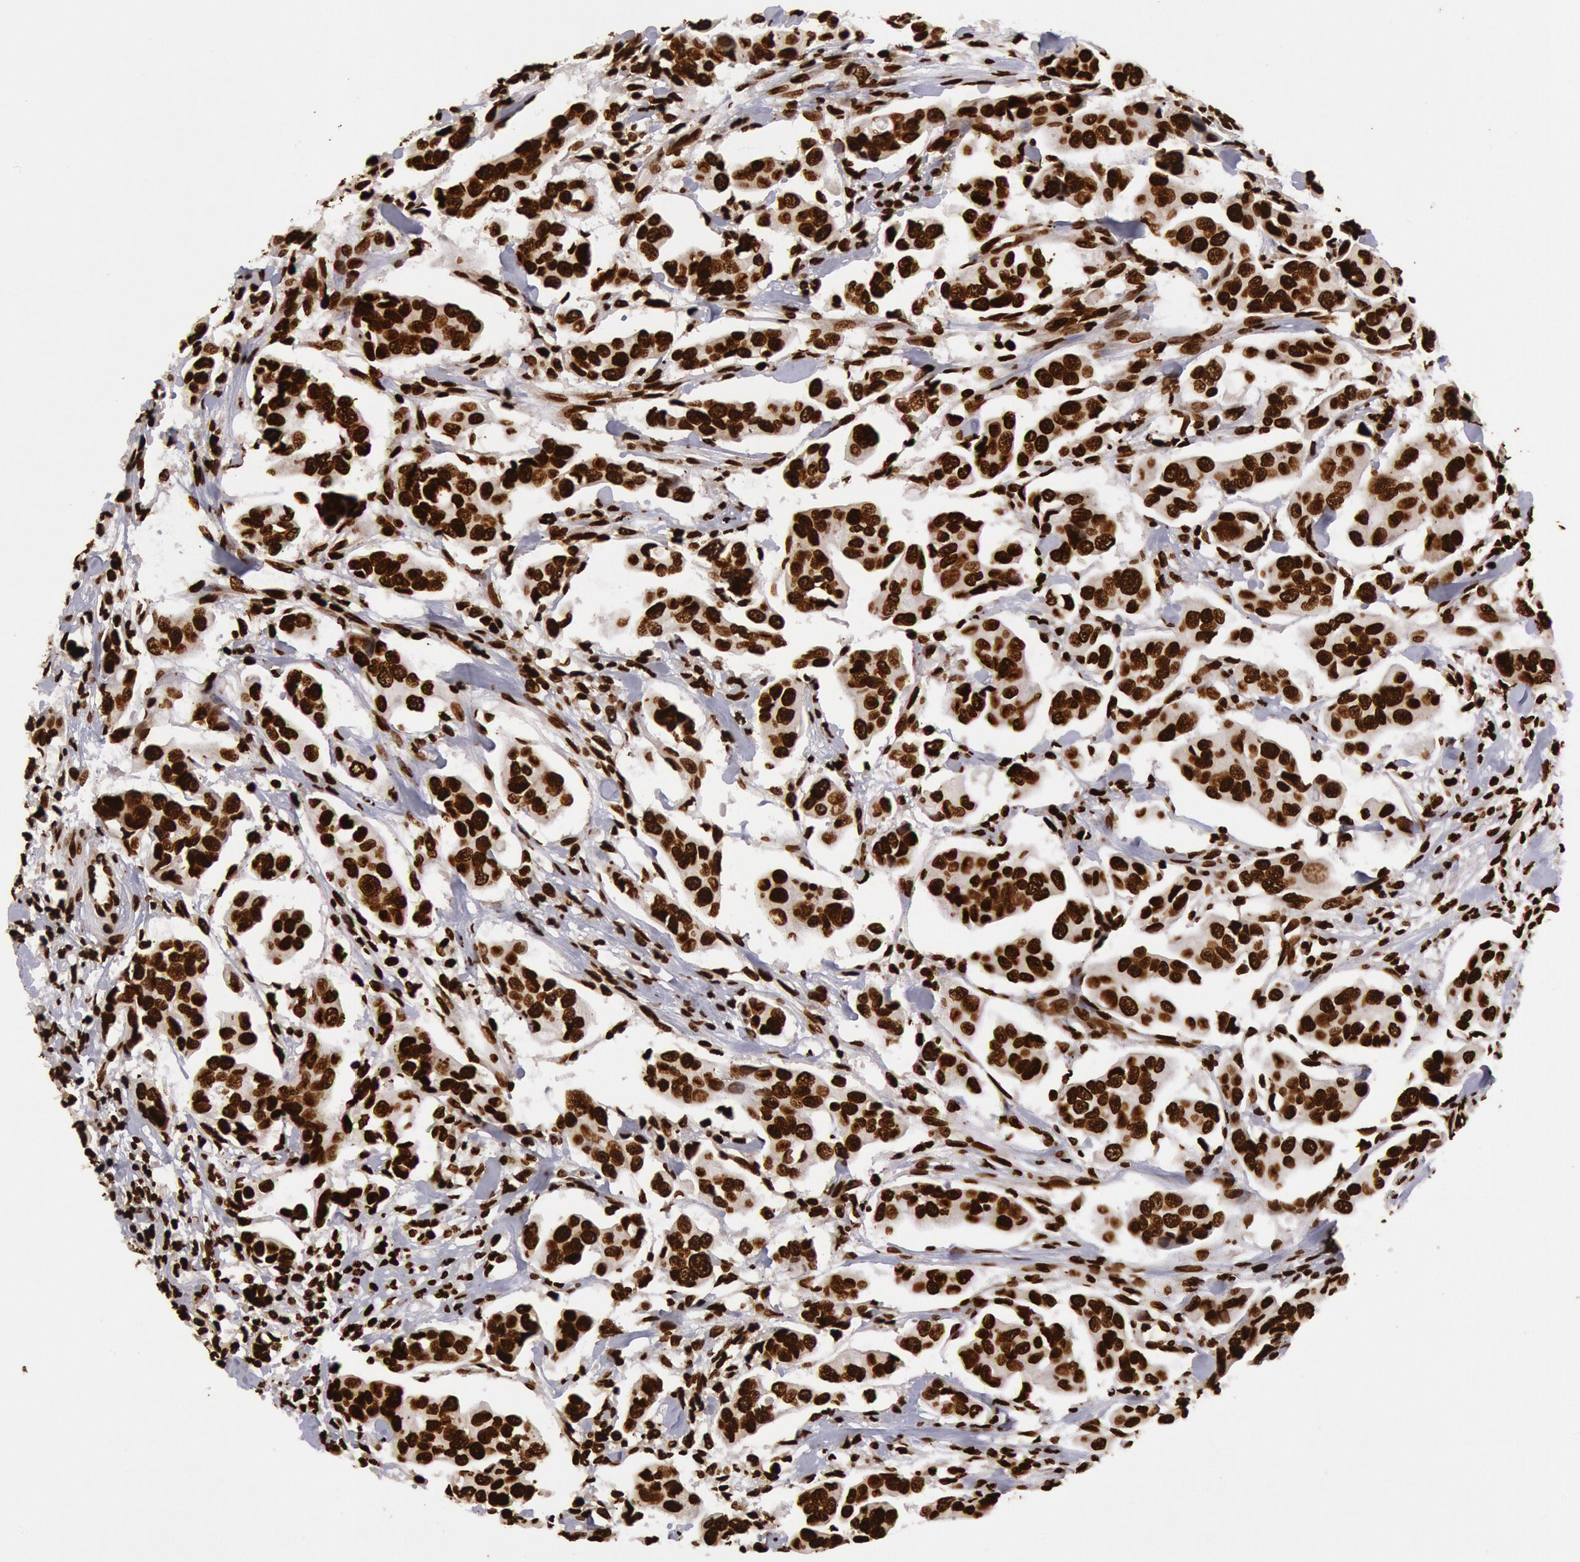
{"staining": {"intensity": "strong", "quantity": ">75%", "location": "nuclear"}, "tissue": "urothelial cancer", "cell_type": "Tumor cells", "image_type": "cancer", "snomed": [{"axis": "morphology", "description": "Adenocarcinoma, NOS"}, {"axis": "topography", "description": "Urinary bladder"}], "caption": "An immunohistochemistry image of tumor tissue is shown. Protein staining in brown labels strong nuclear positivity in urothelial cancer within tumor cells. (Stains: DAB in brown, nuclei in blue, Microscopy: brightfield microscopy at high magnification).", "gene": "H3-4", "patient": {"sex": "male", "age": 61}}